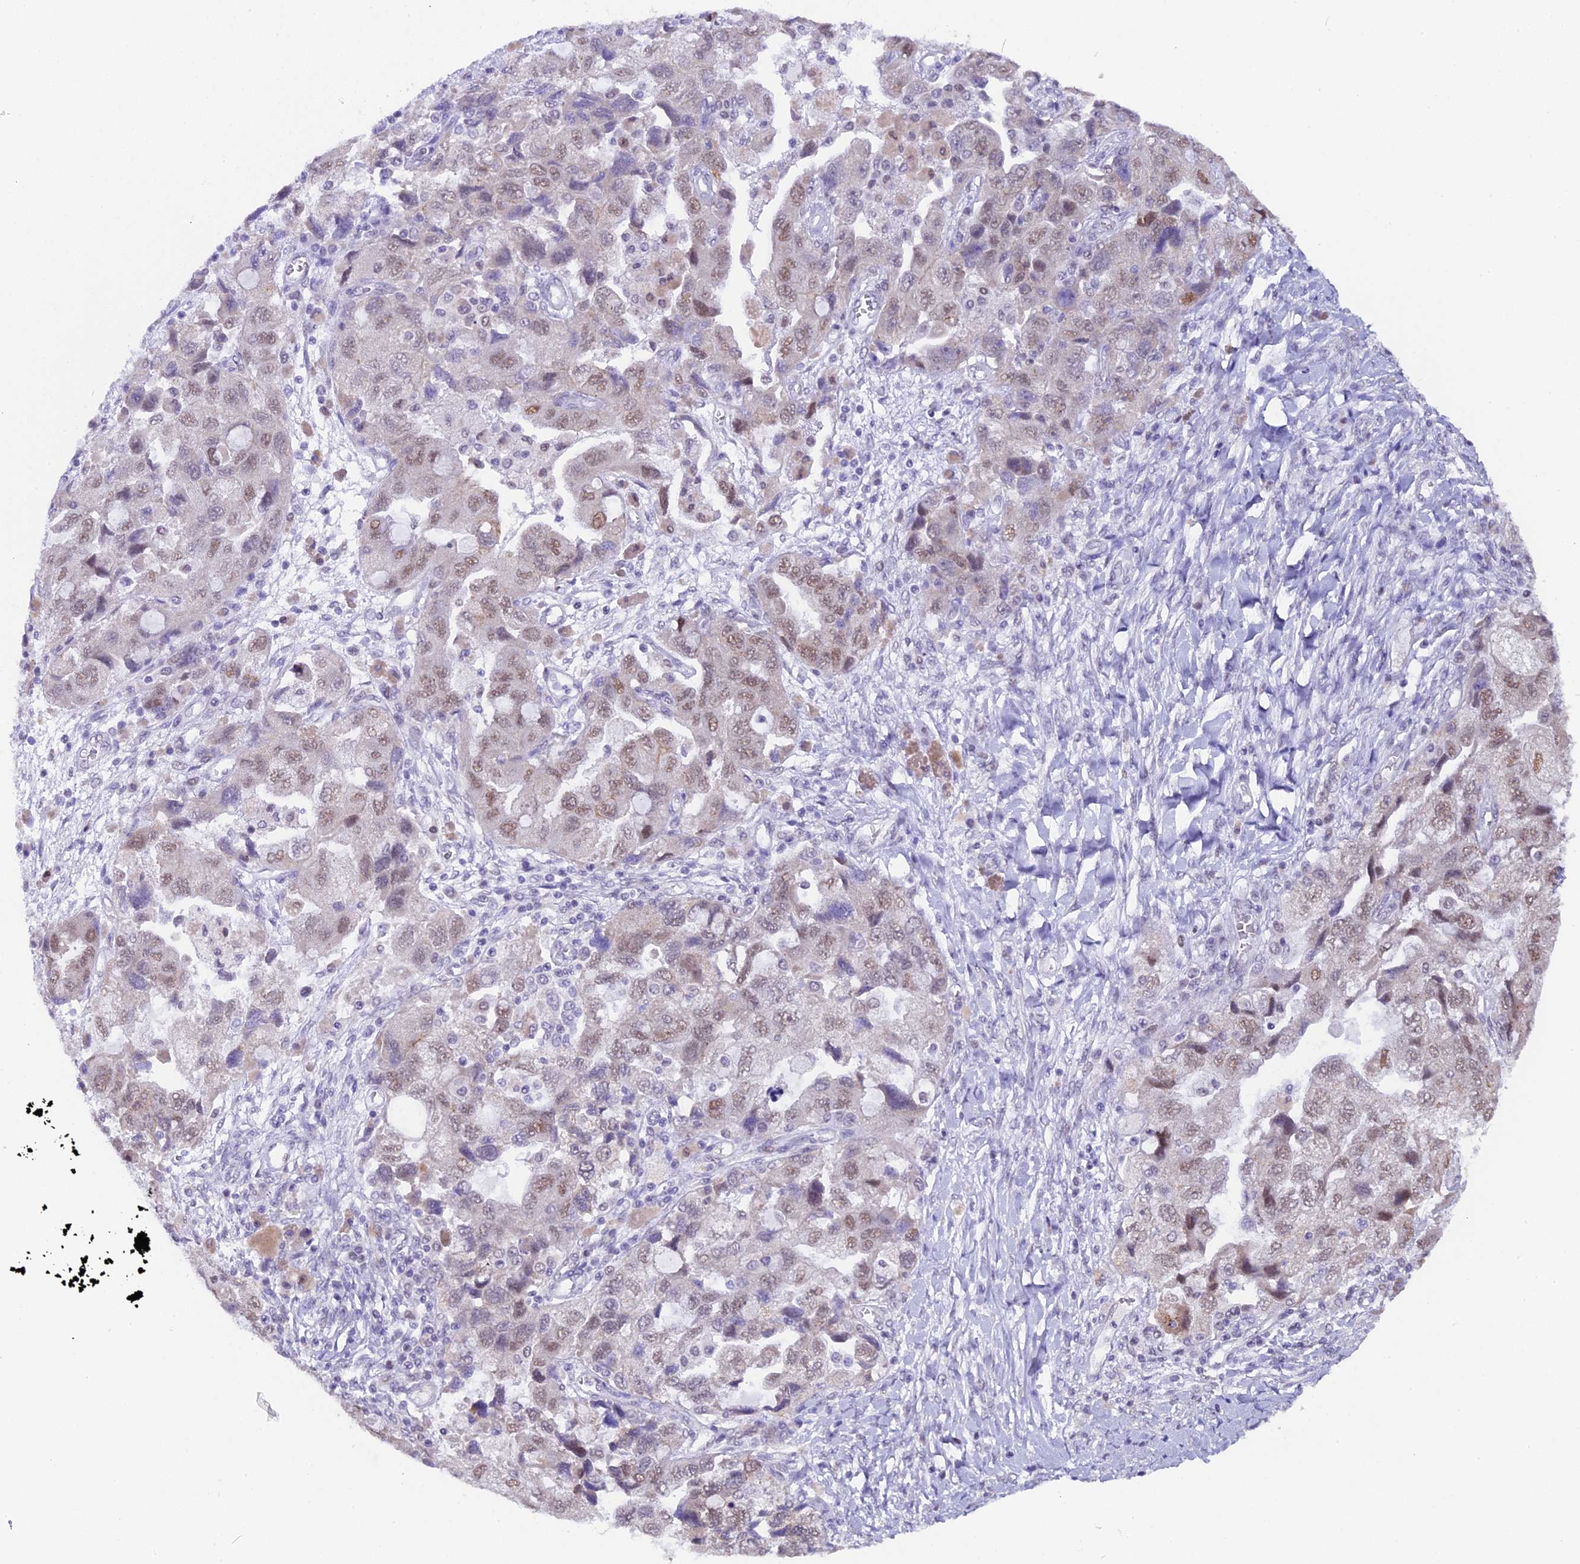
{"staining": {"intensity": "moderate", "quantity": "<25%", "location": "nuclear"}, "tissue": "ovarian cancer", "cell_type": "Tumor cells", "image_type": "cancer", "snomed": [{"axis": "morphology", "description": "Carcinoma, NOS"}, {"axis": "morphology", "description": "Cystadenocarcinoma, serous, NOS"}, {"axis": "topography", "description": "Ovary"}], "caption": "Immunohistochemical staining of ovarian cancer displays low levels of moderate nuclear staining in about <25% of tumor cells.", "gene": "OSGEP", "patient": {"sex": "female", "age": 69}}